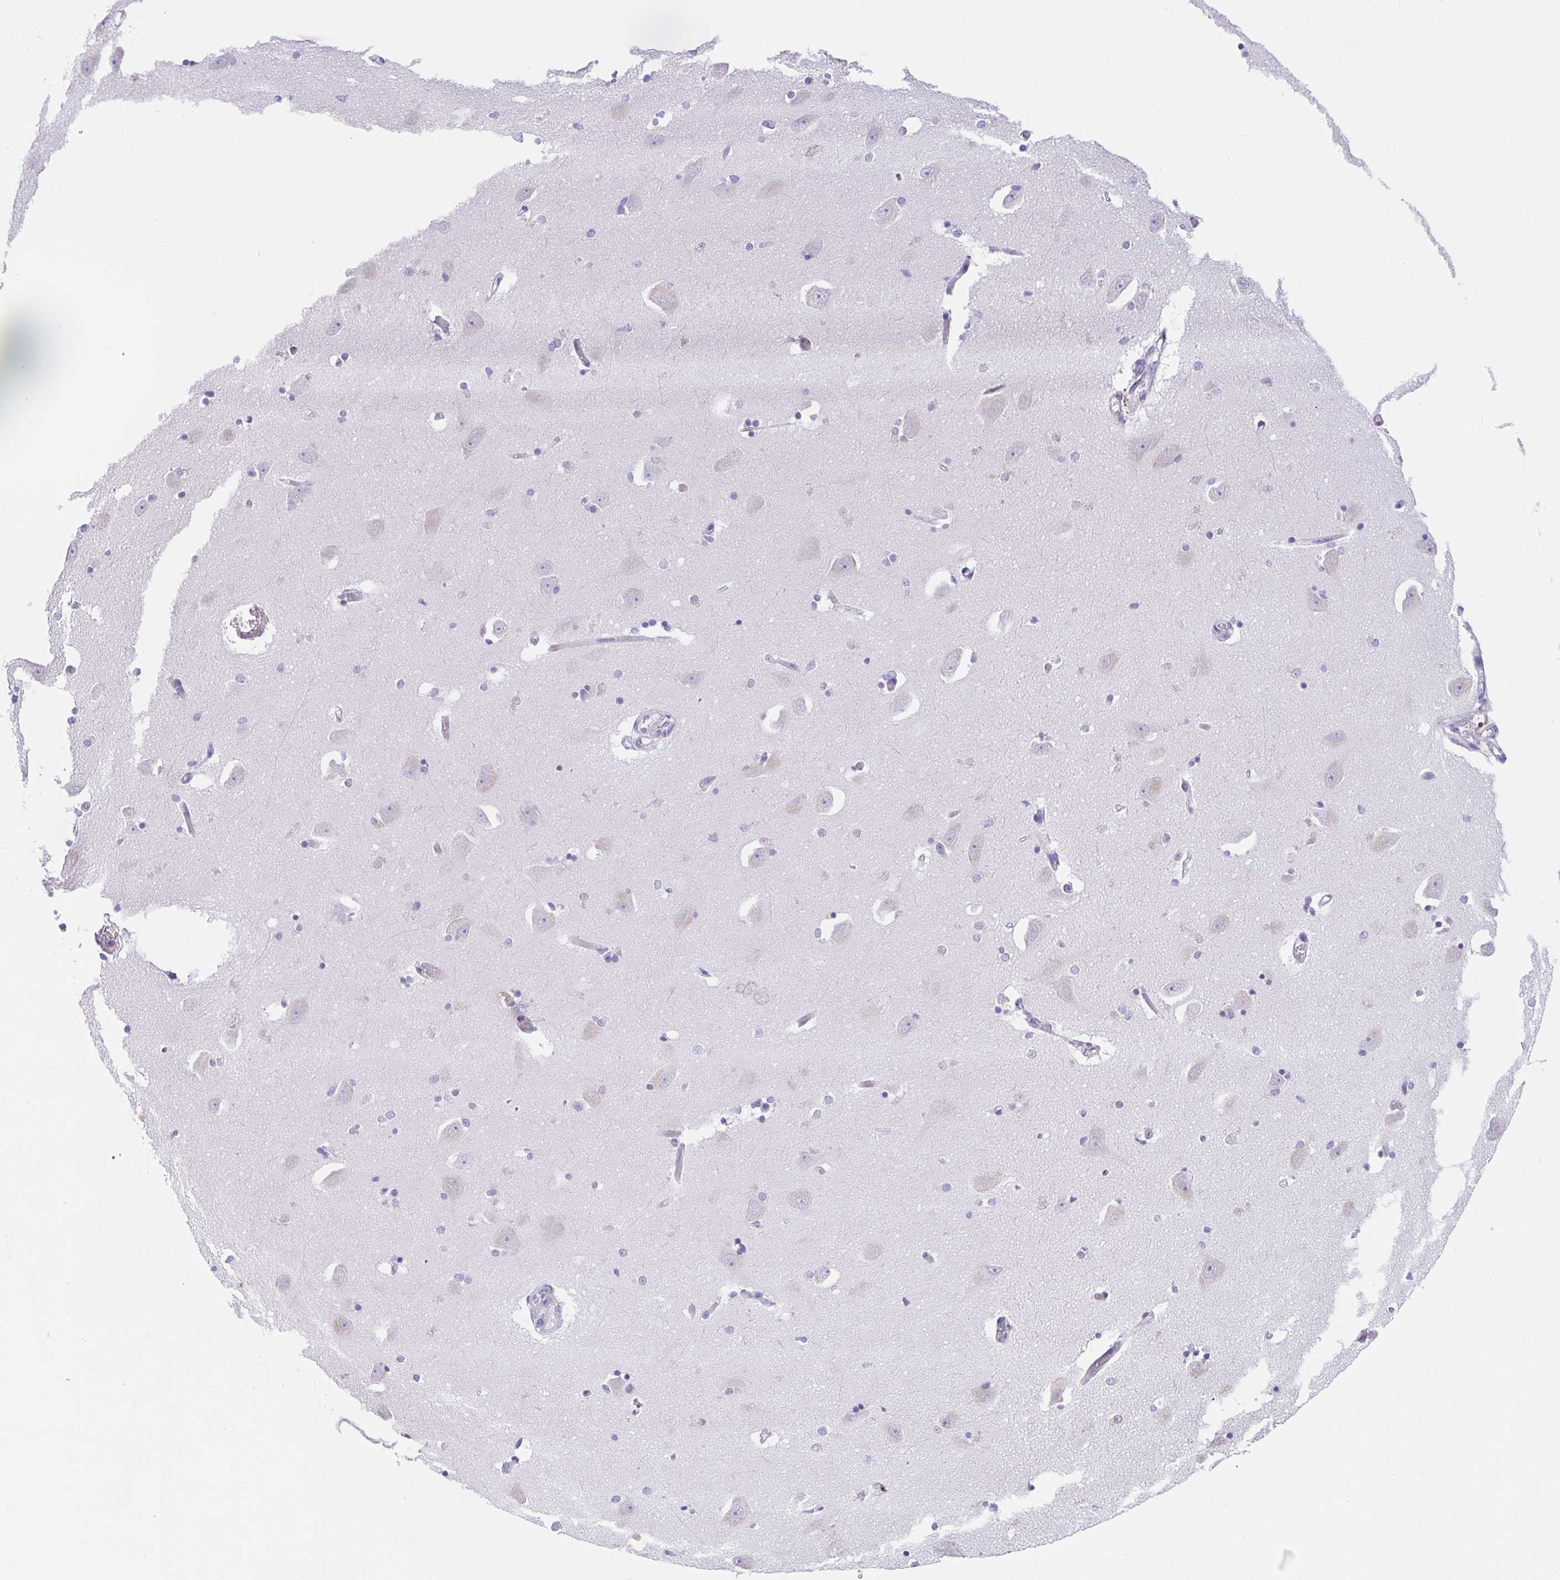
{"staining": {"intensity": "negative", "quantity": "none", "location": "none"}, "tissue": "caudate", "cell_type": "Glial cells", "image_type": "normal", "snomed": [{"axis": "morphology", "description": "Normal tissue, NOS"}, {"axis": "topography", "description": "Lateral ventricle wall"}, {"axis": "topography", "description": "Hippocampus"}], "caption": "High magnification brightfield microscopy of benign caudate stained with DAB (3,3'-diaminobenzidine) (brown) and counterstained with hematoxylin (blue): glial cells show no significant expression.", "gene": "TRAF4", "patient": {"sex": "female", "age": 63}}